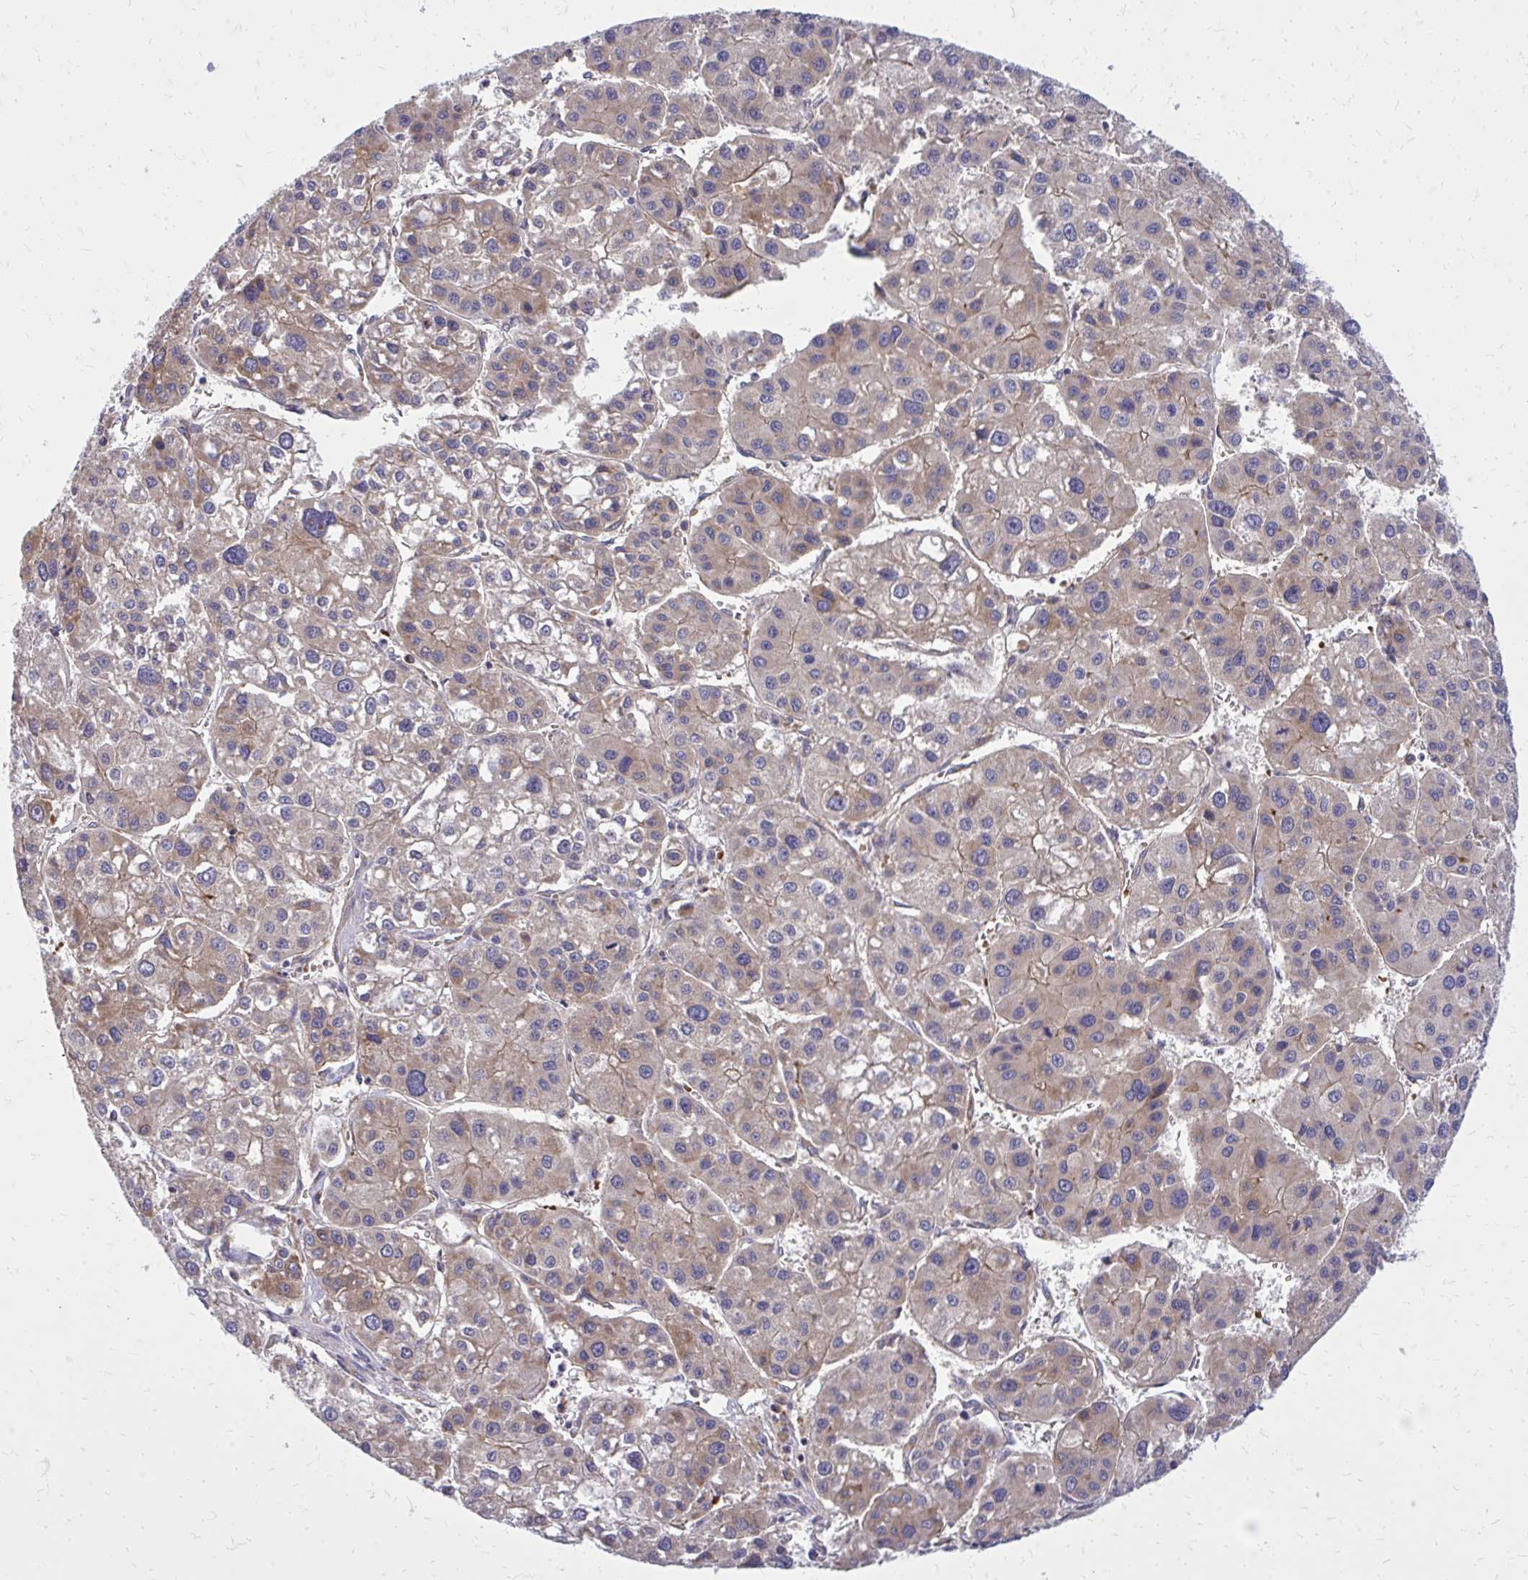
{"staining": {"intensity": "weak", "quantity": "25%-75%", "location": "cytoplasmic/membranous"}, "tissue": "liver cancer", "cell_type": "Tumor cells", "image_type": "cancer", "snomed": [{"axis": "morphology", "description": "Carcinoma, Hepatocellular, NOS"}, {"axis": "topography", "description": "Liver"}], "caption": "High-power microscopy captured an immunohistochemistry photomicrograph of liver cancer, revealing weak cytoplasmic/membranous staining in about 25%-75% of tumor cells.", "gene": "PDK4", "patient": {"sex": "male", "age": 73}}